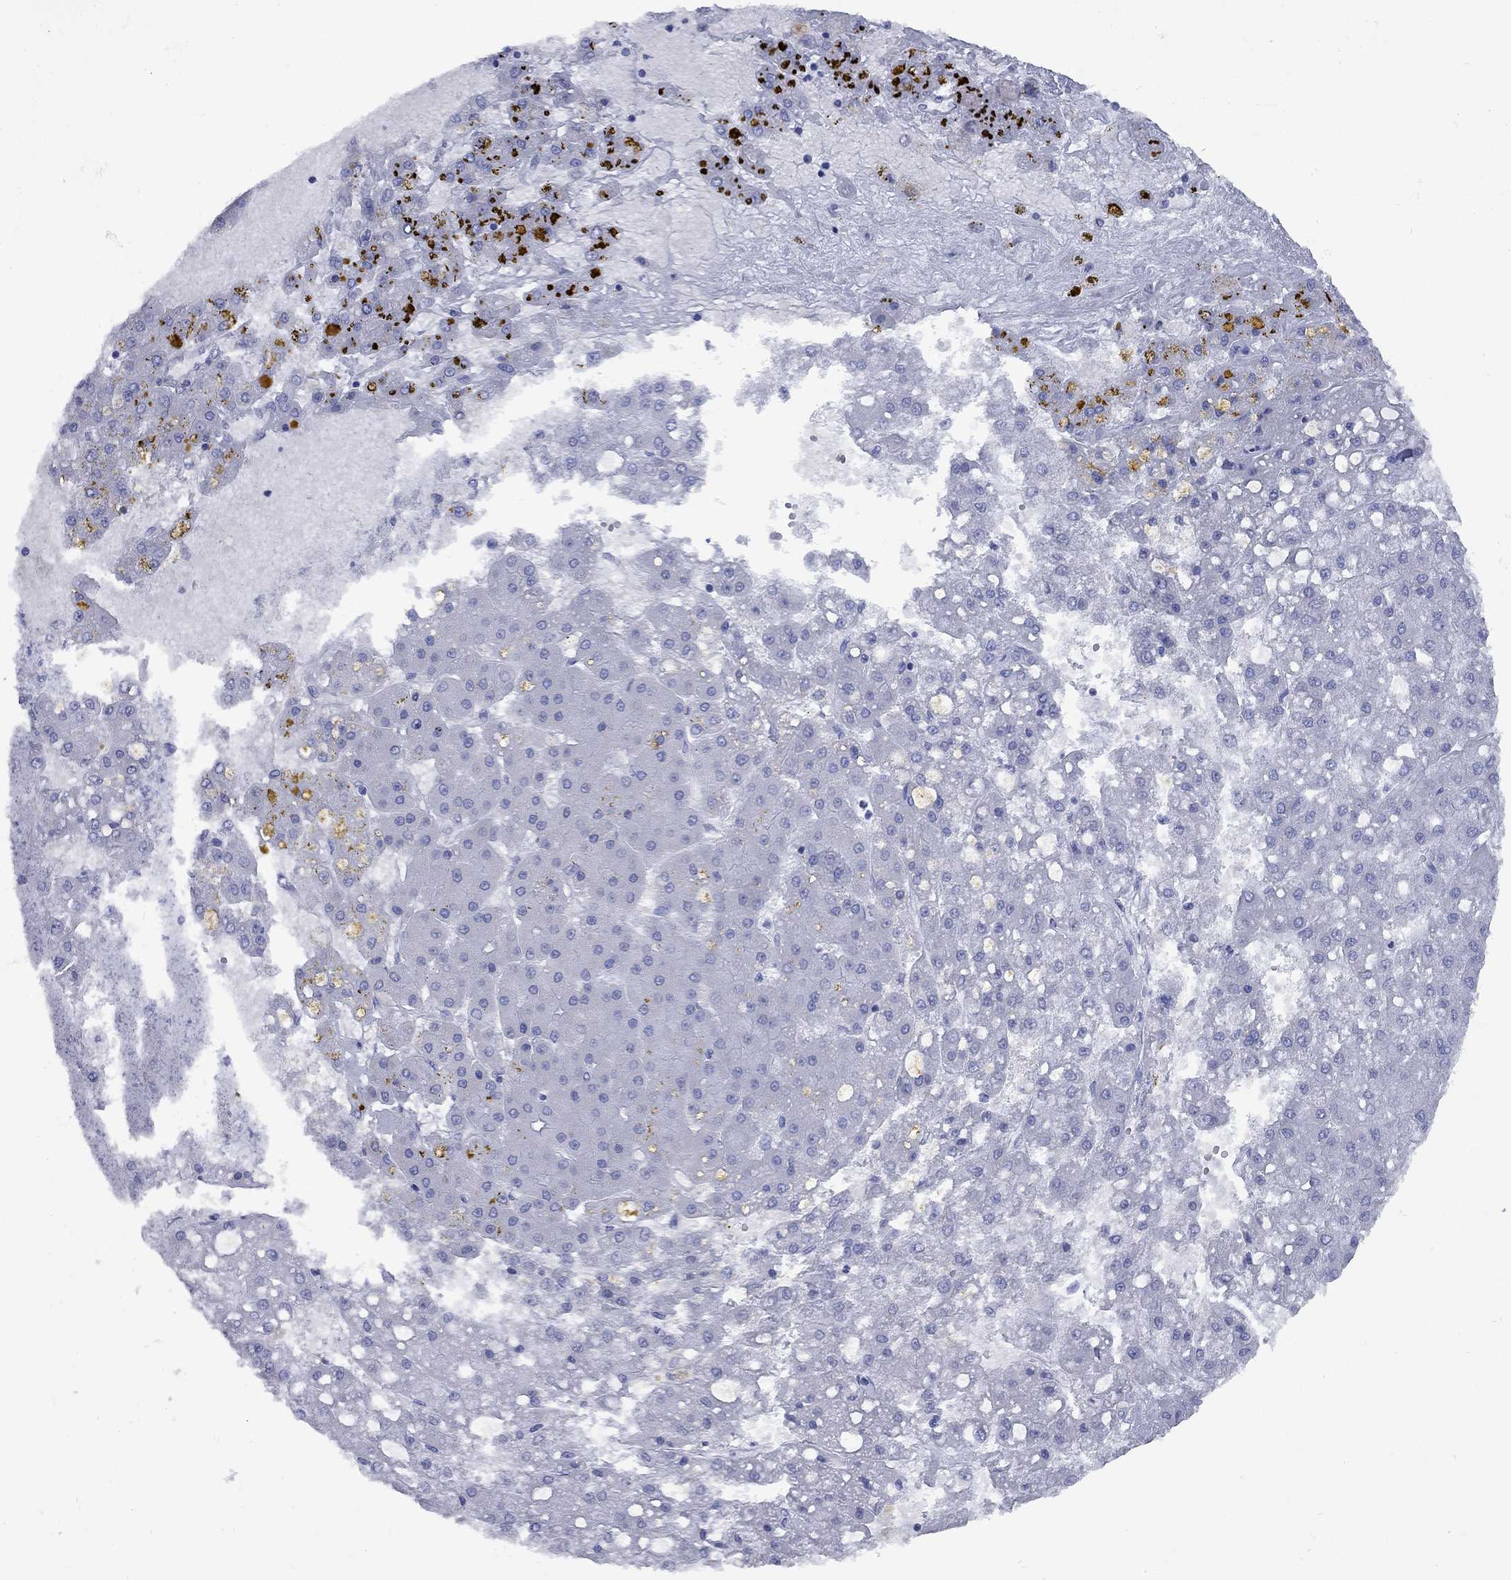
{"staining": {"intensity": "negative", "quantity": "none", "location": "none"}, "tissue": "liver cancer", "cell_type": "Tumor cells", "image_type": "cancer", "snomed": [{"axis": "morphology", "description": "Carcinoma, Hepatocellular, NOS"}, {"axis": "topography", "description": "Liver"}], "caption": "Immunohistochemical staining of human hepatocellular carcinoma (liver) displays no significant positivity in tumor cells.", "gene": "PDZD3", "patient": {"sex": "male", "age": 67}}